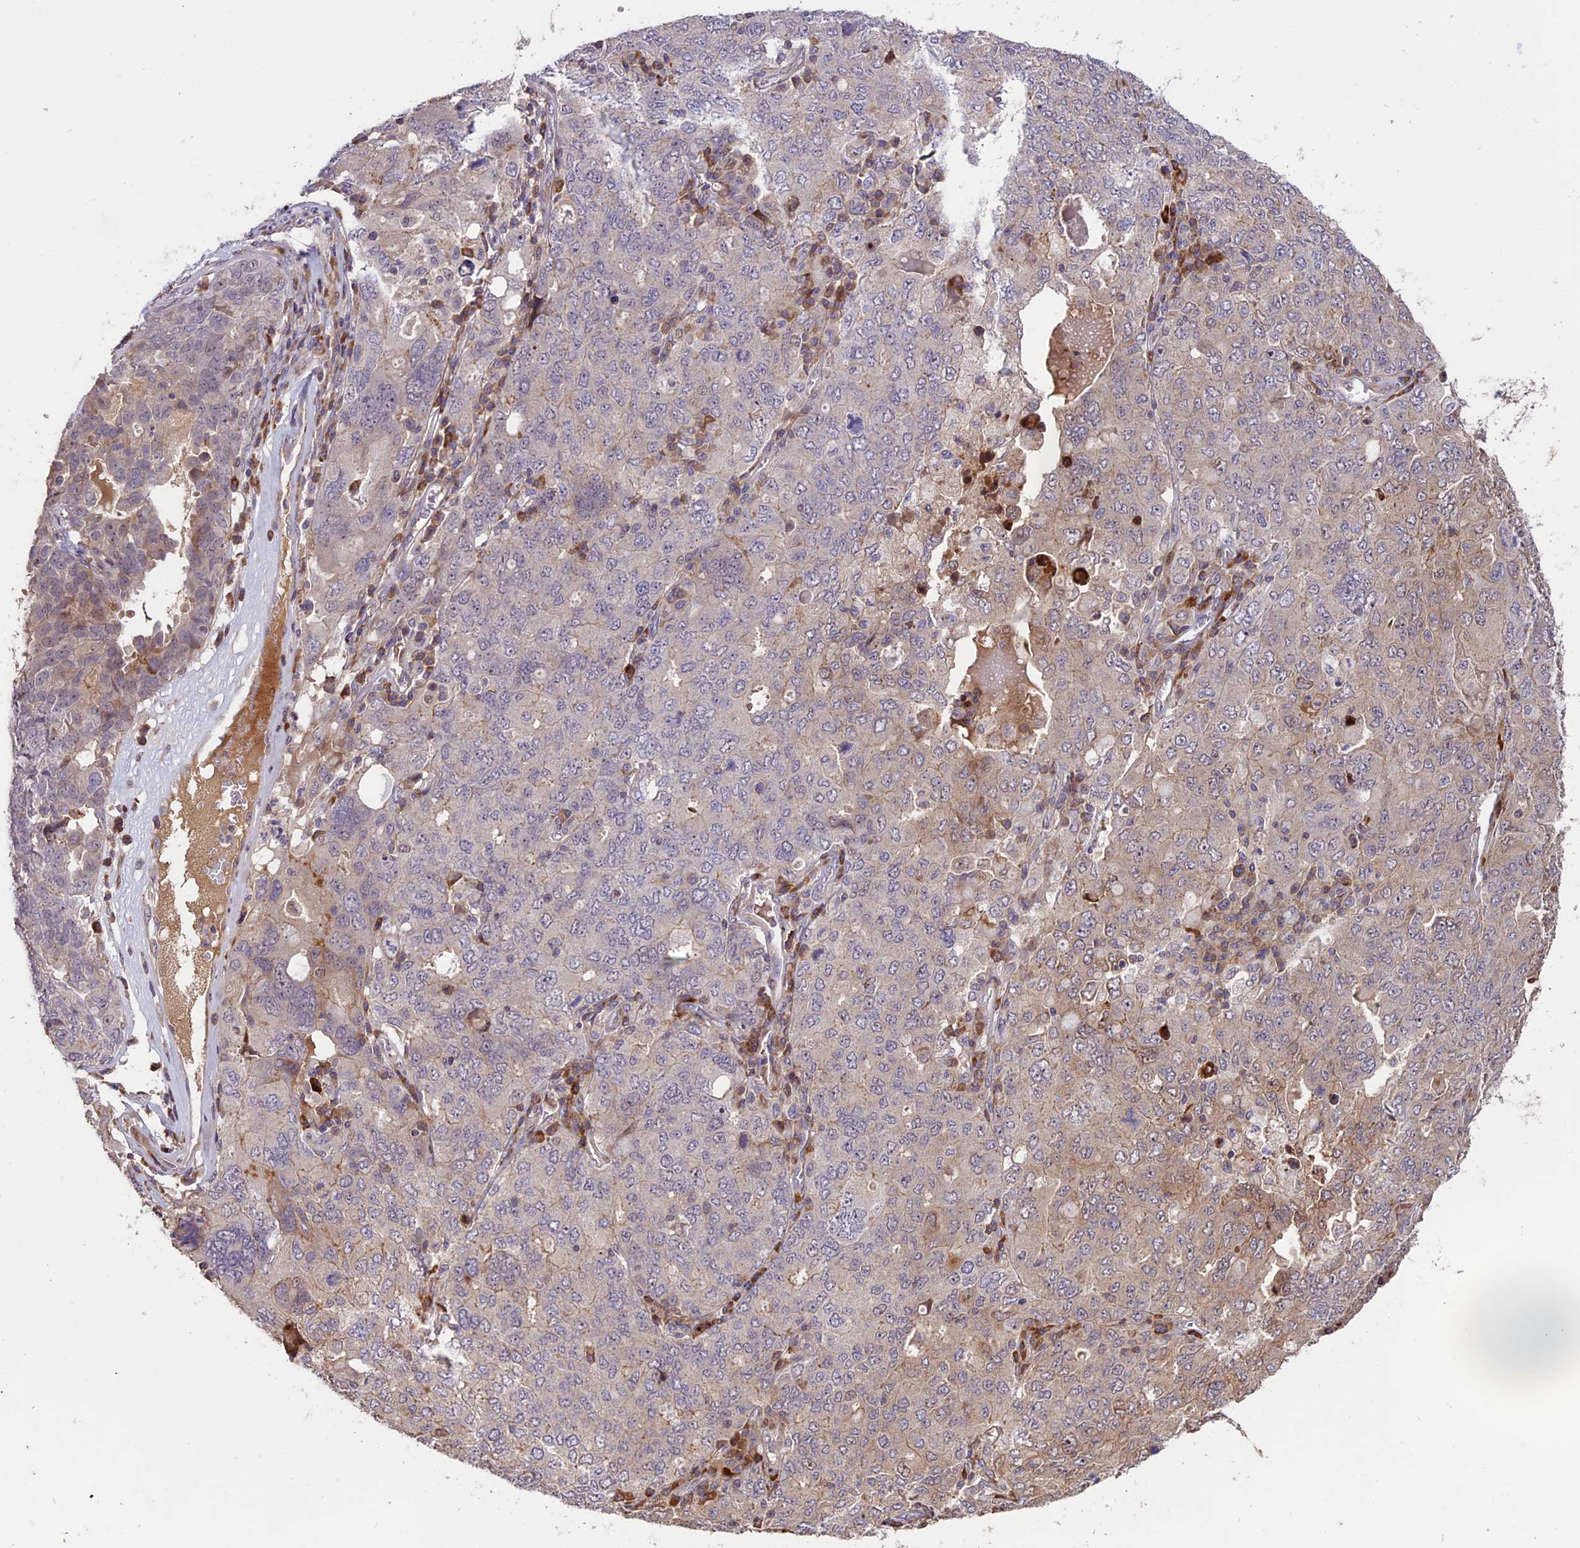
{"staining": {"intensity": "weak", "quantity": "<25%", "location": "cytoplasmic/membranous"}, "tissue": "ovarian cancer", "cell_type": "Tumor cells", "image_type": "cancer", "snomed": [{"axis": "morphology", "description": "Carcinoma, endometroid"}, {"axis": "topography", "description": "Ovary"}], "caption": "This micrograph is of endometroid carcinoma (ovarian) stained with IHC to label a protein in brown with the nuclei are counter-stained blue. There is no staining in tumor cells.", "gene": "ENHO", "patient": {"sex": "female", "age": 62}}